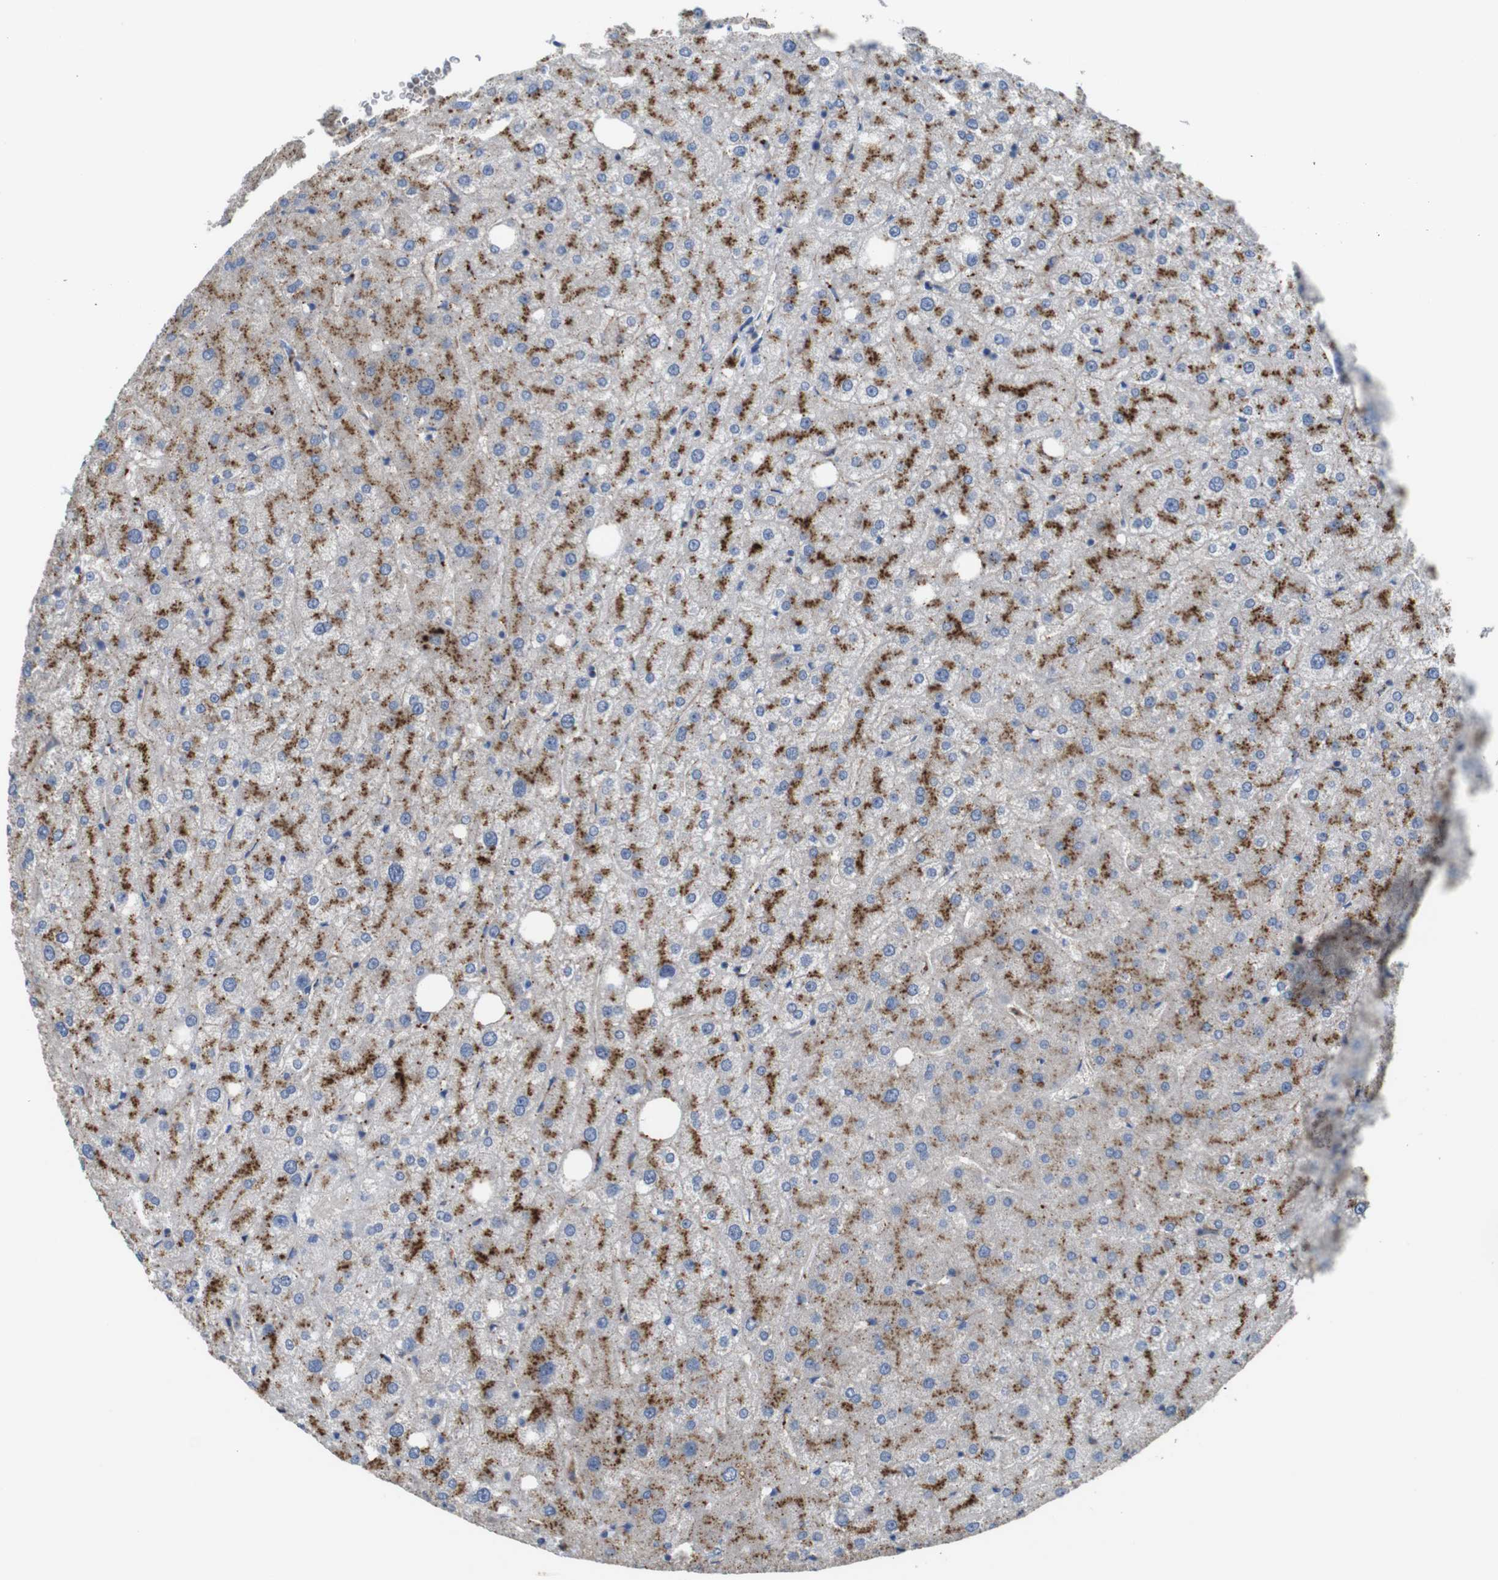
{"staining": {"intensity": "weak", "quantity": ">75%", "location": "cytoplasmic/membranous"}, "tissue": "liver", "cell_type": "Cholangiocytes", "image_type": "normal", "snomed": [{"axis": "morphology", "description": "Normal tissue, NOS"}, {"axis": "topography", "description": "Liver"}], "caption": "Benign liver shows weak cytoplasmic/membranous positivity in approximately >75% of cholangiocytes.", "gene": "NHLRC3", "patient": {"sex": "male", "age": 73}}